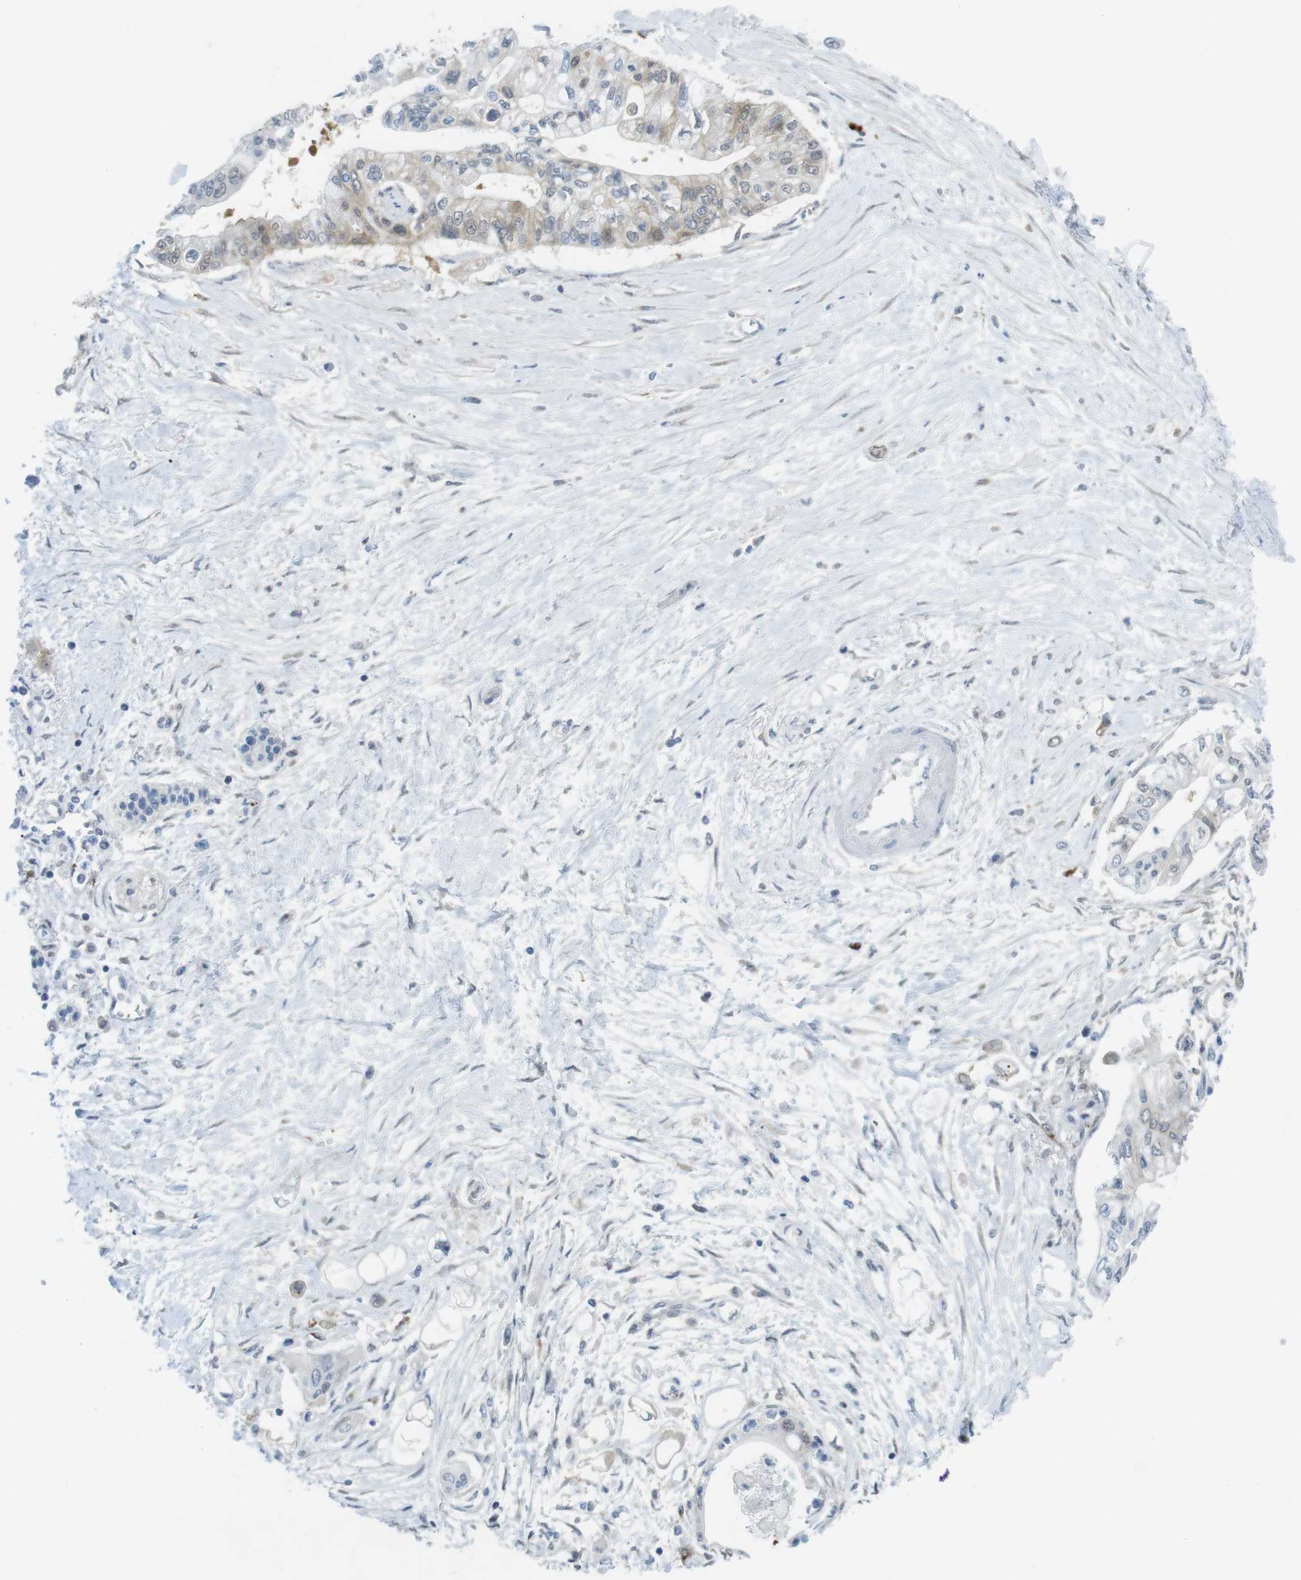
{"staining": {"intensity": "weak", "quantity": "<25%", "location": "cytoplasmic/membranous,nuclear"}, "tissue": "pancreatic cancer", "cell_type": "Tumor cells", "image_type": "cancer", "snomed": [{"axis": "morphology", "description": "Adenocarcinoma, NOS"}, {"axis": "topography", "description": "Pancreas"}], "caption": "Pancreatic adenocarcinoma stained for a protein using immunohistochemistry (IHC) exhibits no expression tumor cells.", "gene": "CASP2", "patient": {"sex": "female", "age": 77}}